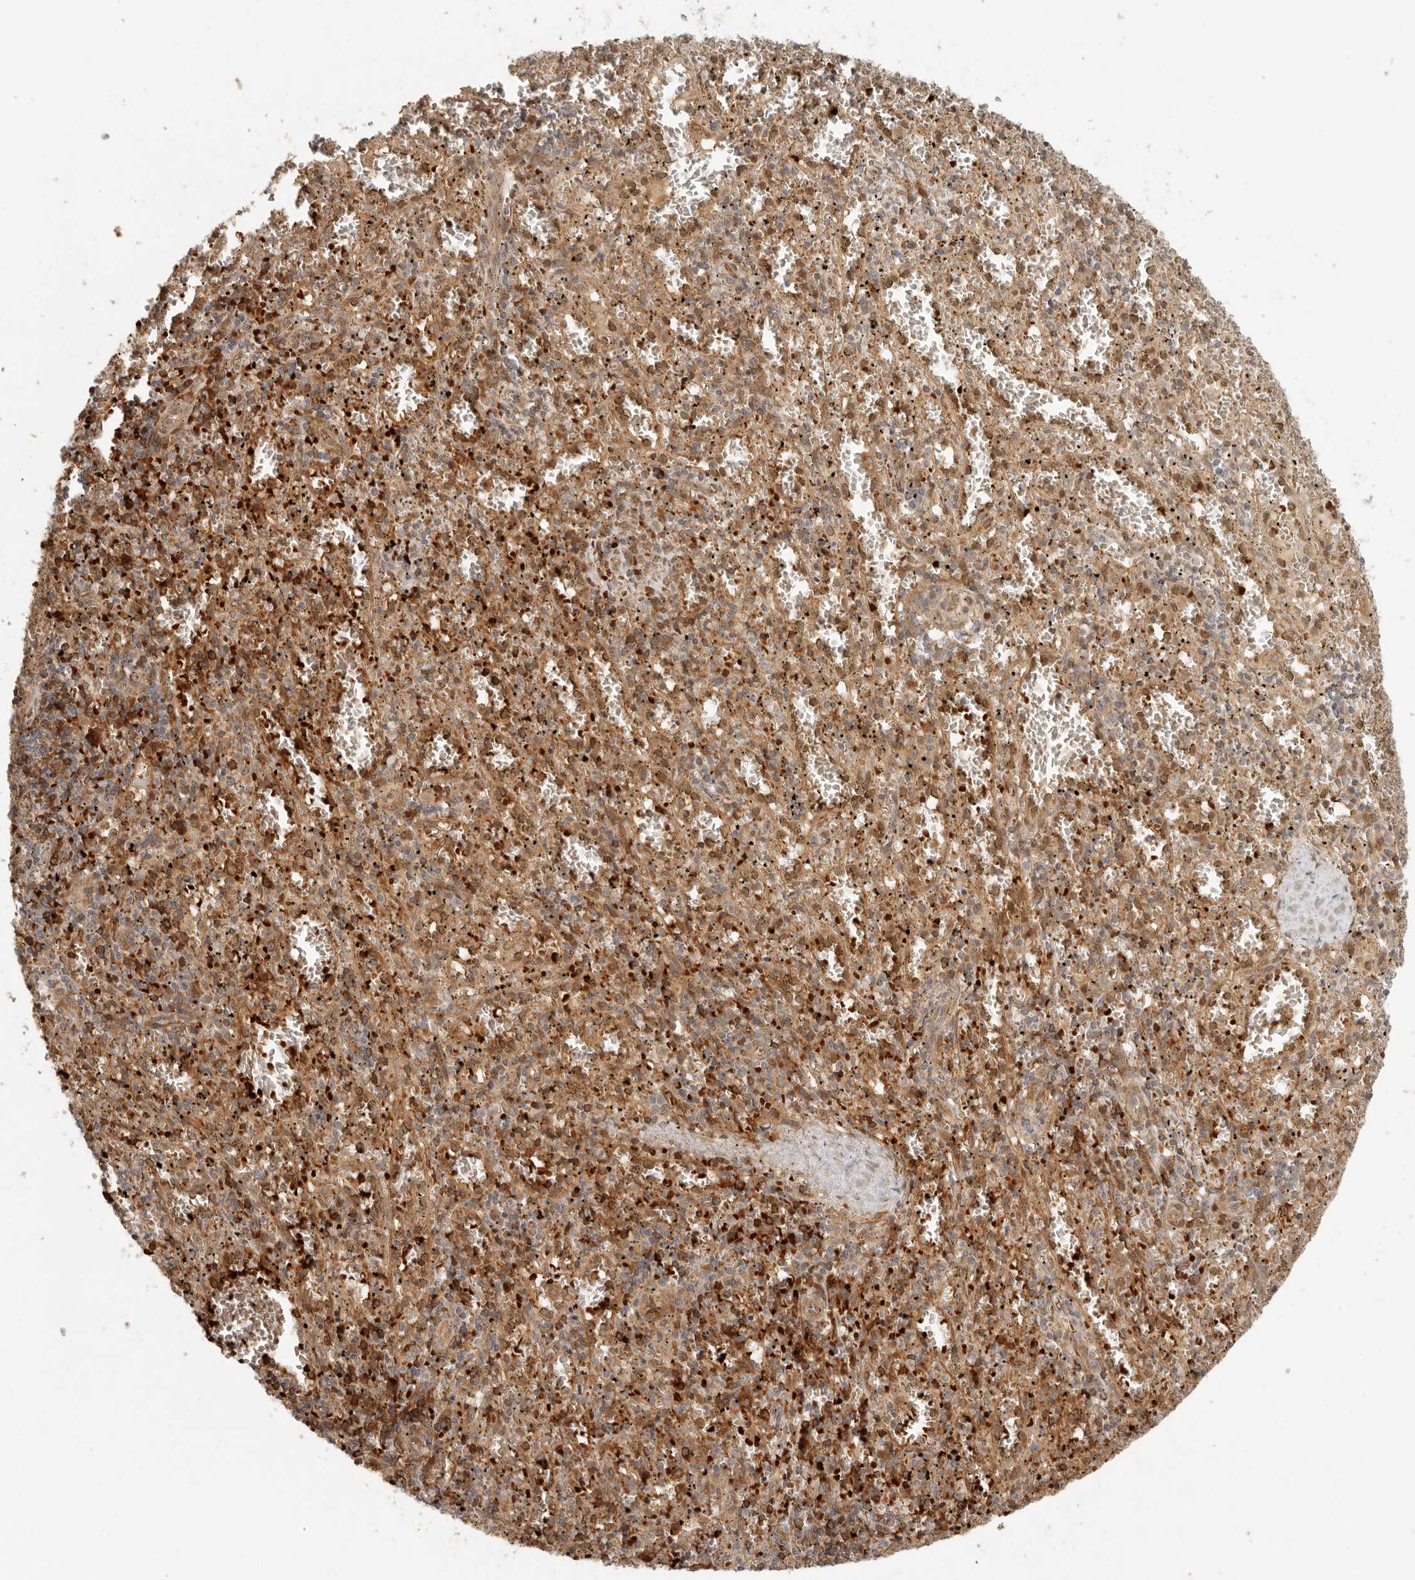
{"staining": {"intensity": "moderate", "quantity": "25%-75%", "location": "cytoplasmic/membranous,nuclear"}, "tissue": "spleen", "cell_type": "Cells in red pulp", "image_type": "normal", "snomed": [{"axis": "morphology", "description": "Normal tissue, NOS"}, {"axis": "topography", "description": "Spleen"}], "caption": "Brown immunohistochemical staining in unremarkable spleen demonstrates moderate cytoplasmic/membranous,nuclear staining in about 25%-75% of cells in red pulp.", "gene": "AHDC1", "patient": {"sex": "male", "age": 11}}